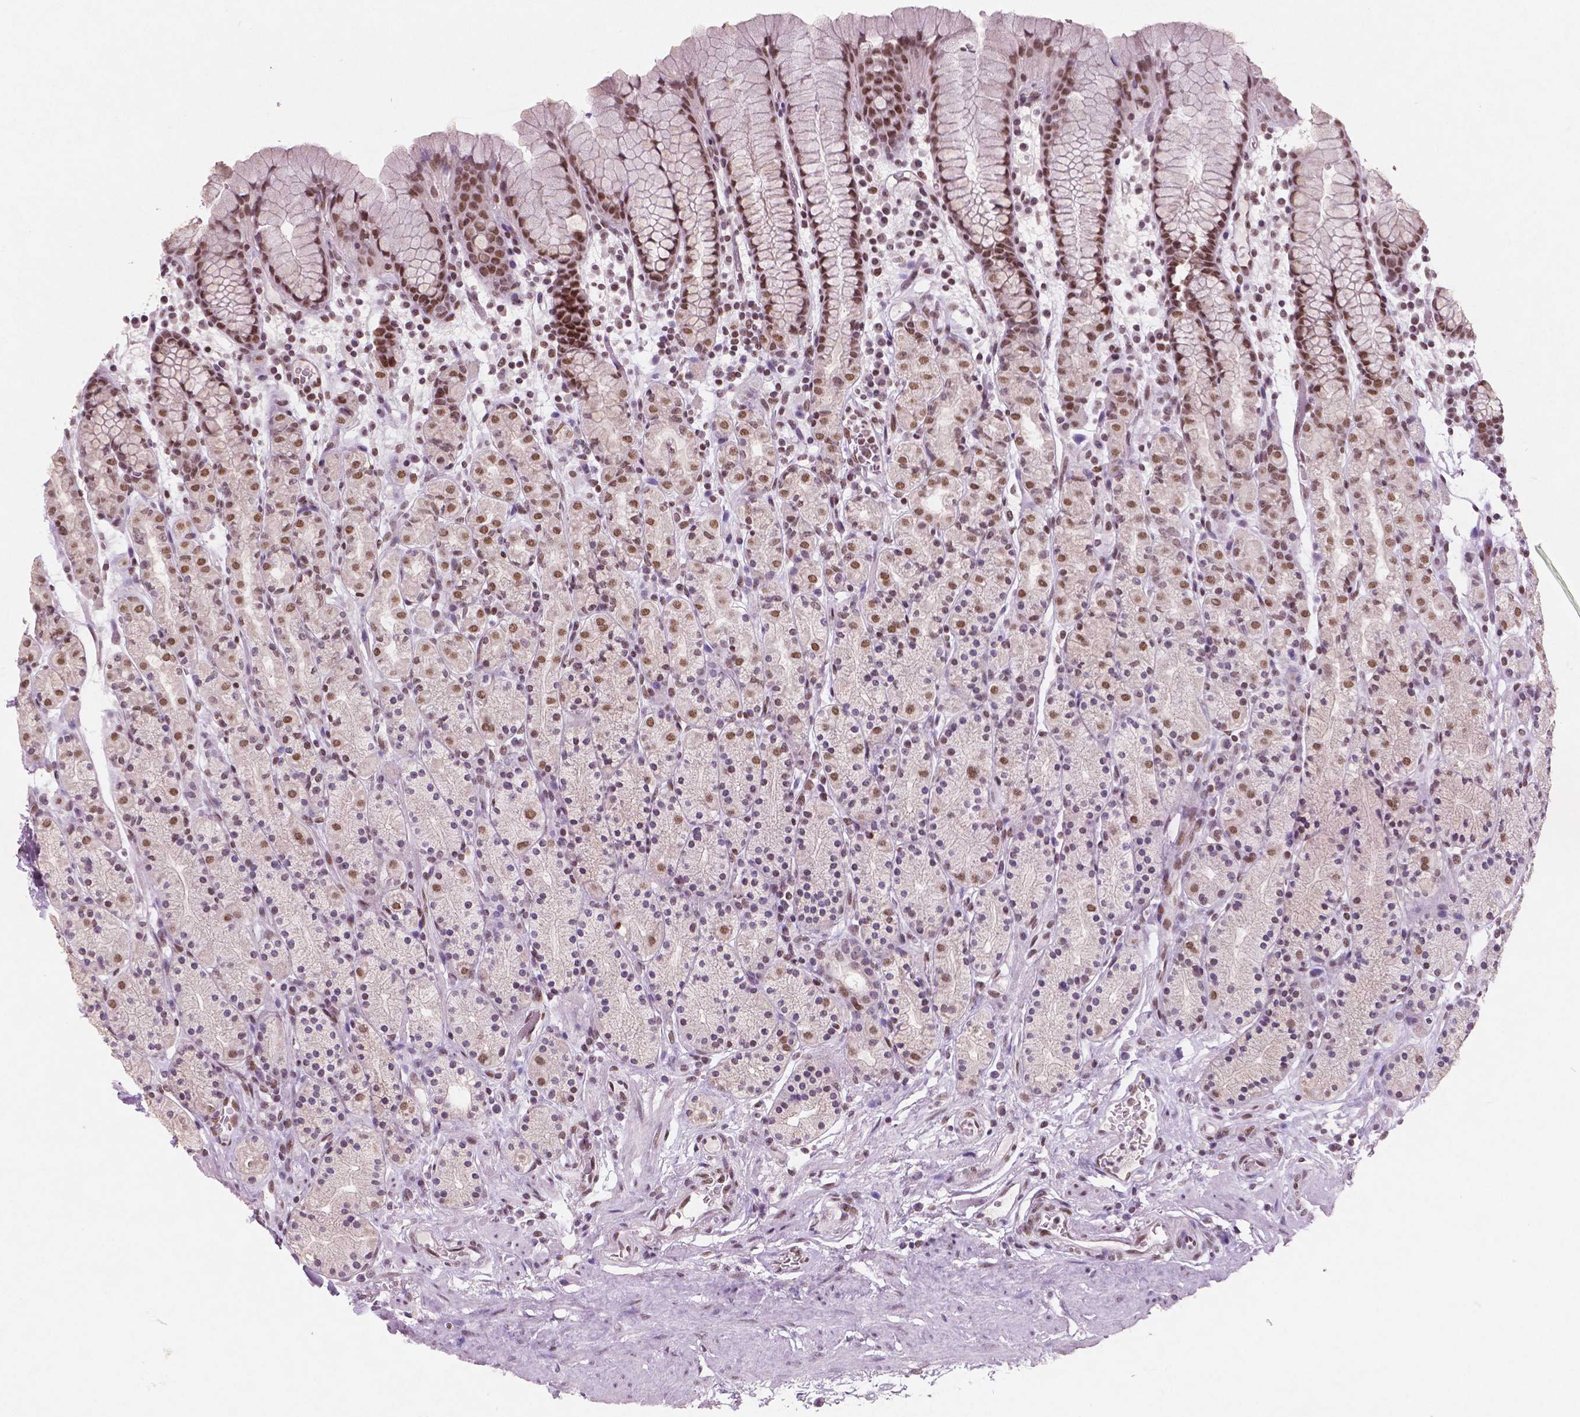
{"staining": {"intensity": "moderate", "quantity": "25%-75%", "location": "nuclear"}, "tissue": "stomach", "cell_type": "Glandular cells", "image_type": "normal", "snomed": [{"axis": "morphology", "description": "Normal tissue, NOS"}, {"axis": "topography", "description": "Stomach, upper"}, {"axis": "topography", "description": "Stomach"}], "caption": "Protein analysis of unremarkable stomach reveals moderate nuclear staining in about 25%-75% of glandular cells.", "gene": "BRD4", "patient": {"sex": "male", "age": 62}}